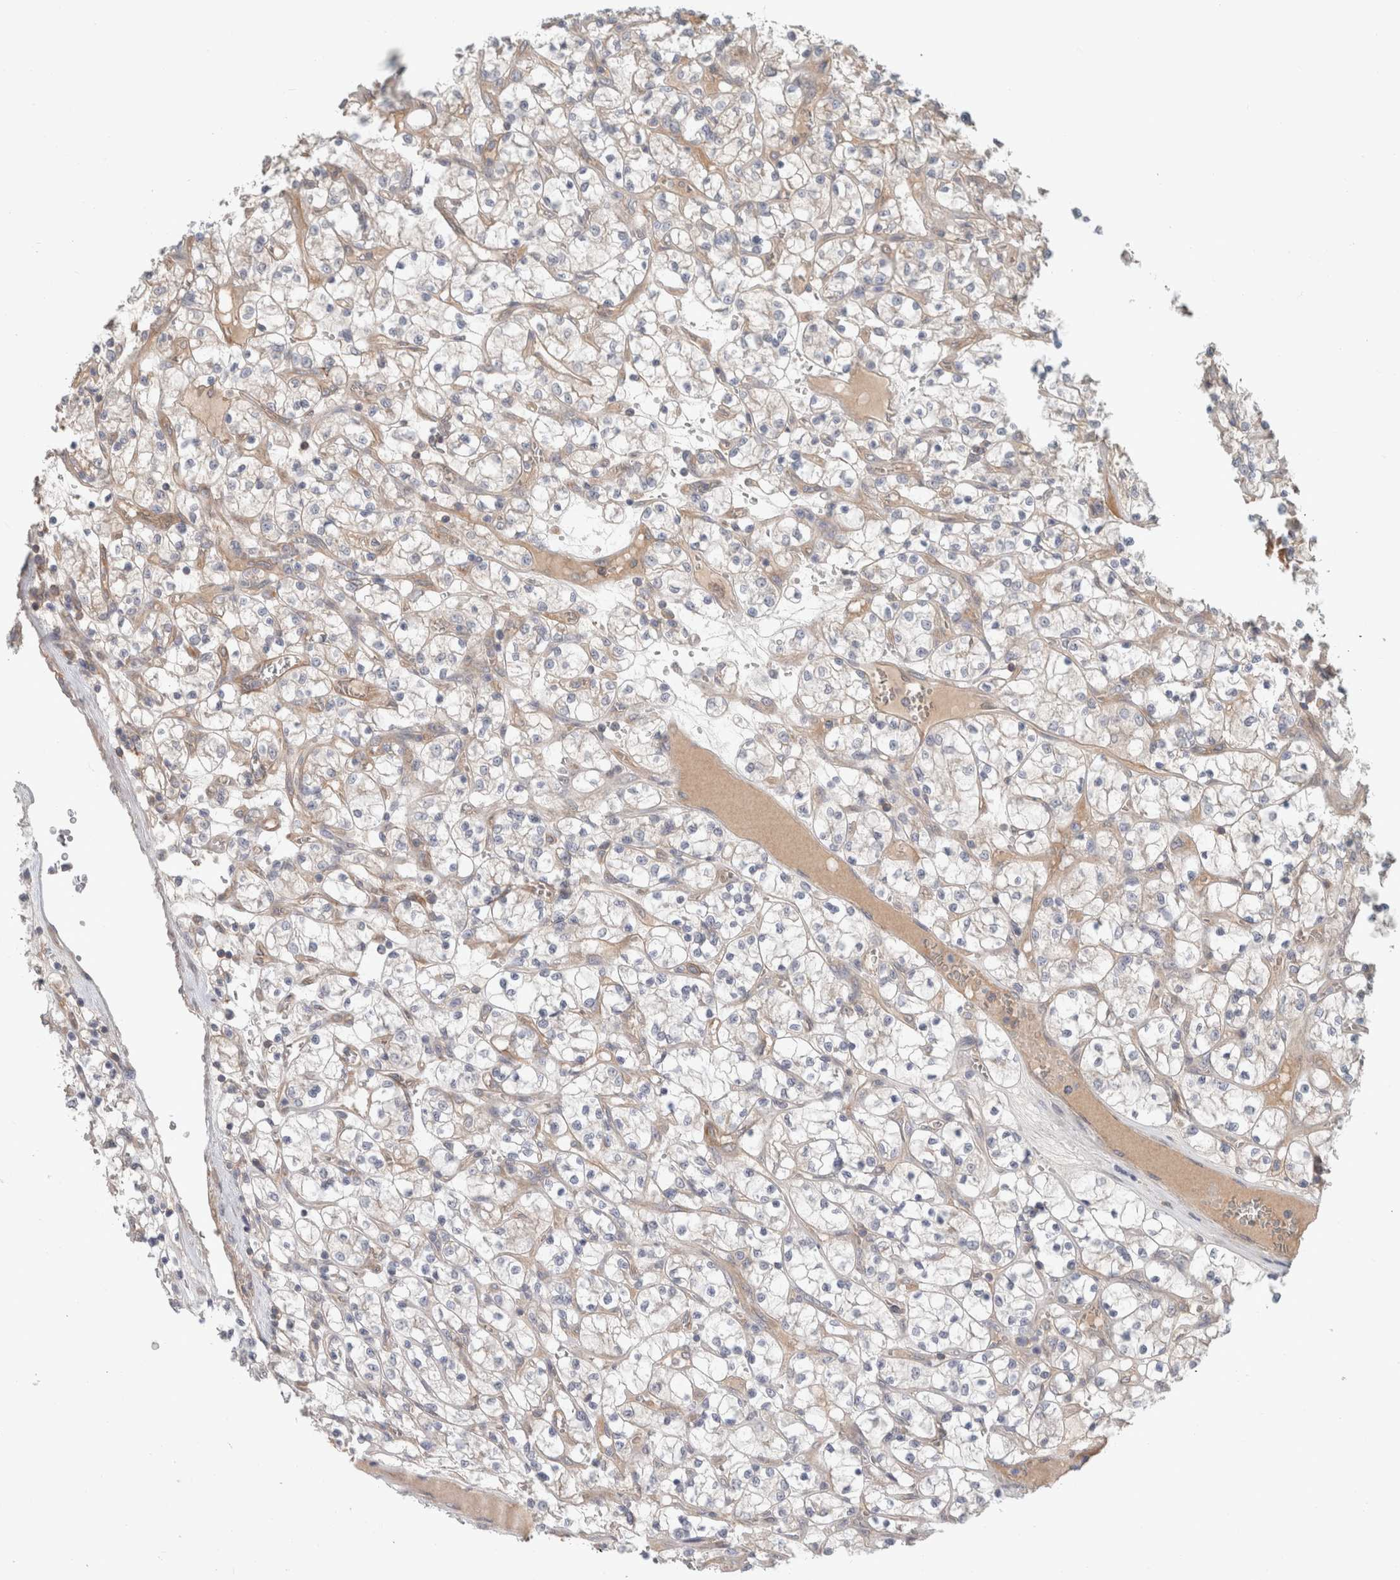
{"staining": {"intensity": "negative", "quantity": "none", "location": "none"}, "tissue": "renal cancer", "cell_type": "Tumor cells", "image_type": "cancer", "snomed": [{"axis": "morphology", "description": "Adenocarcinoma, NOS"}, {"axis": "topography", "description": "Kidney"}], "caption": "This is an IHC image of renal adenocarcinoma. There is no staining in tumor cells.", "gene": "RASAL2", "patient": {"sex": "female", "age": 69}}